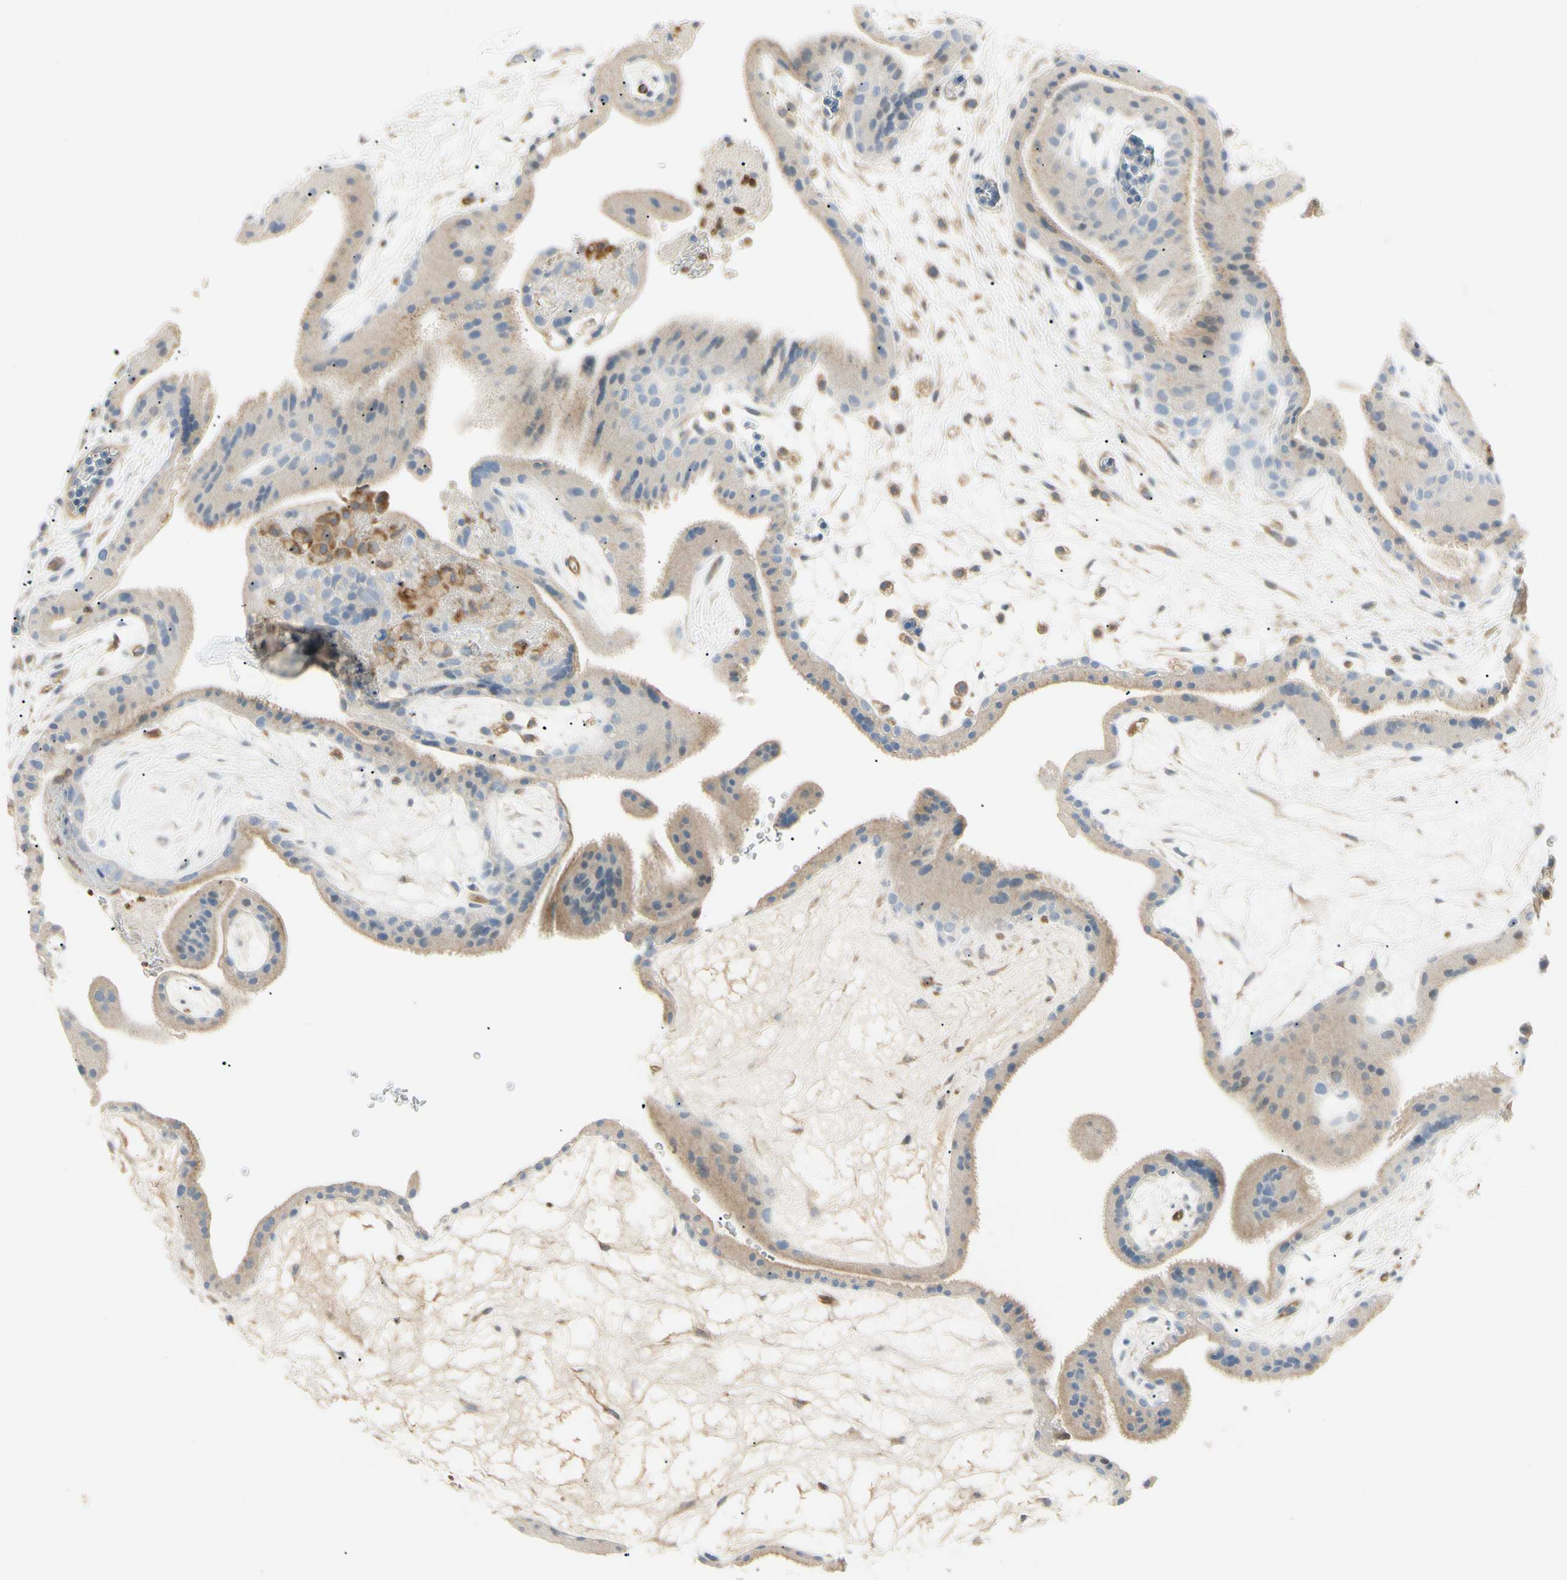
{"staining": {"intensity": "weak", "quantity": "<25%", "location": "cytoplasmic/membranous"}, "tissue": "placenta", "cell_type": "Trophoblastic cells", "image_type": "normal", "snomed": [{"axis": "morphology", "description": "Normal tissue, NOS"}, {"axis": "topography", "description": "Placenta"}], "caption": "IHC of unremarkable human placenta reveals no staining in trophoblastic cells. (DAB IHC visualized using brightfield microscopy, high magnification).", "gene": "LPCAT2", "patient": {"sex": "female", "age": 19}}